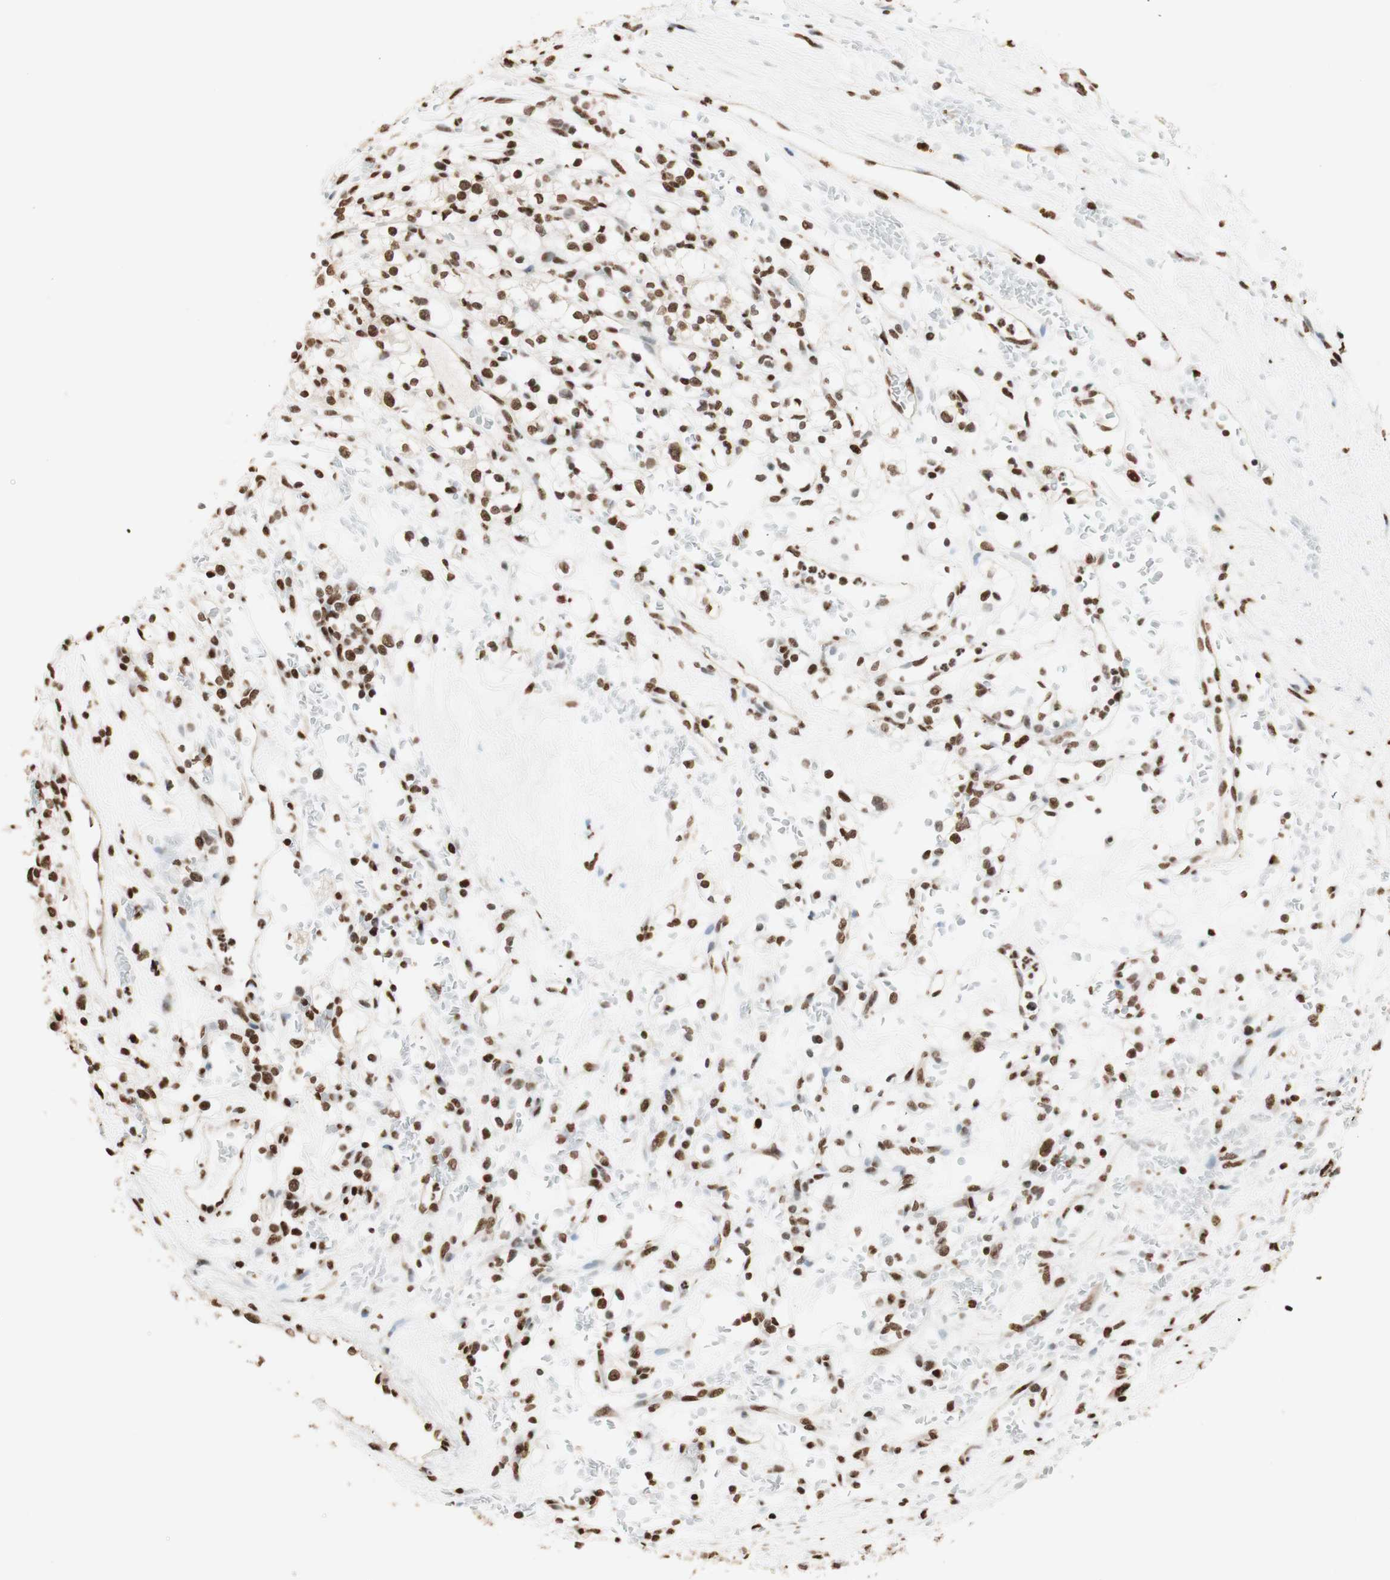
{"staining": {"intensity": "strong", "quantity": ">75%", "location": "nuclear"}, "tissue": "renal cancer", "cell_type": "Tumor cells", "image_type": "cancer", "snomed": [{"axis": "morphology", "description": "Normal tissue, NOS"}, {"axis": "morphology", "description": "Adenocarcinoma, NOS"}, {"axis": "topography", "description": "Kidney"}], "caption": "Protein staining by IHC reveals strong nuclear expression in approximately >75% of tumor cells in renal cancer.", "gene": "HNRNPA2B1", "patient": {"sex": "female", "age": 72}}